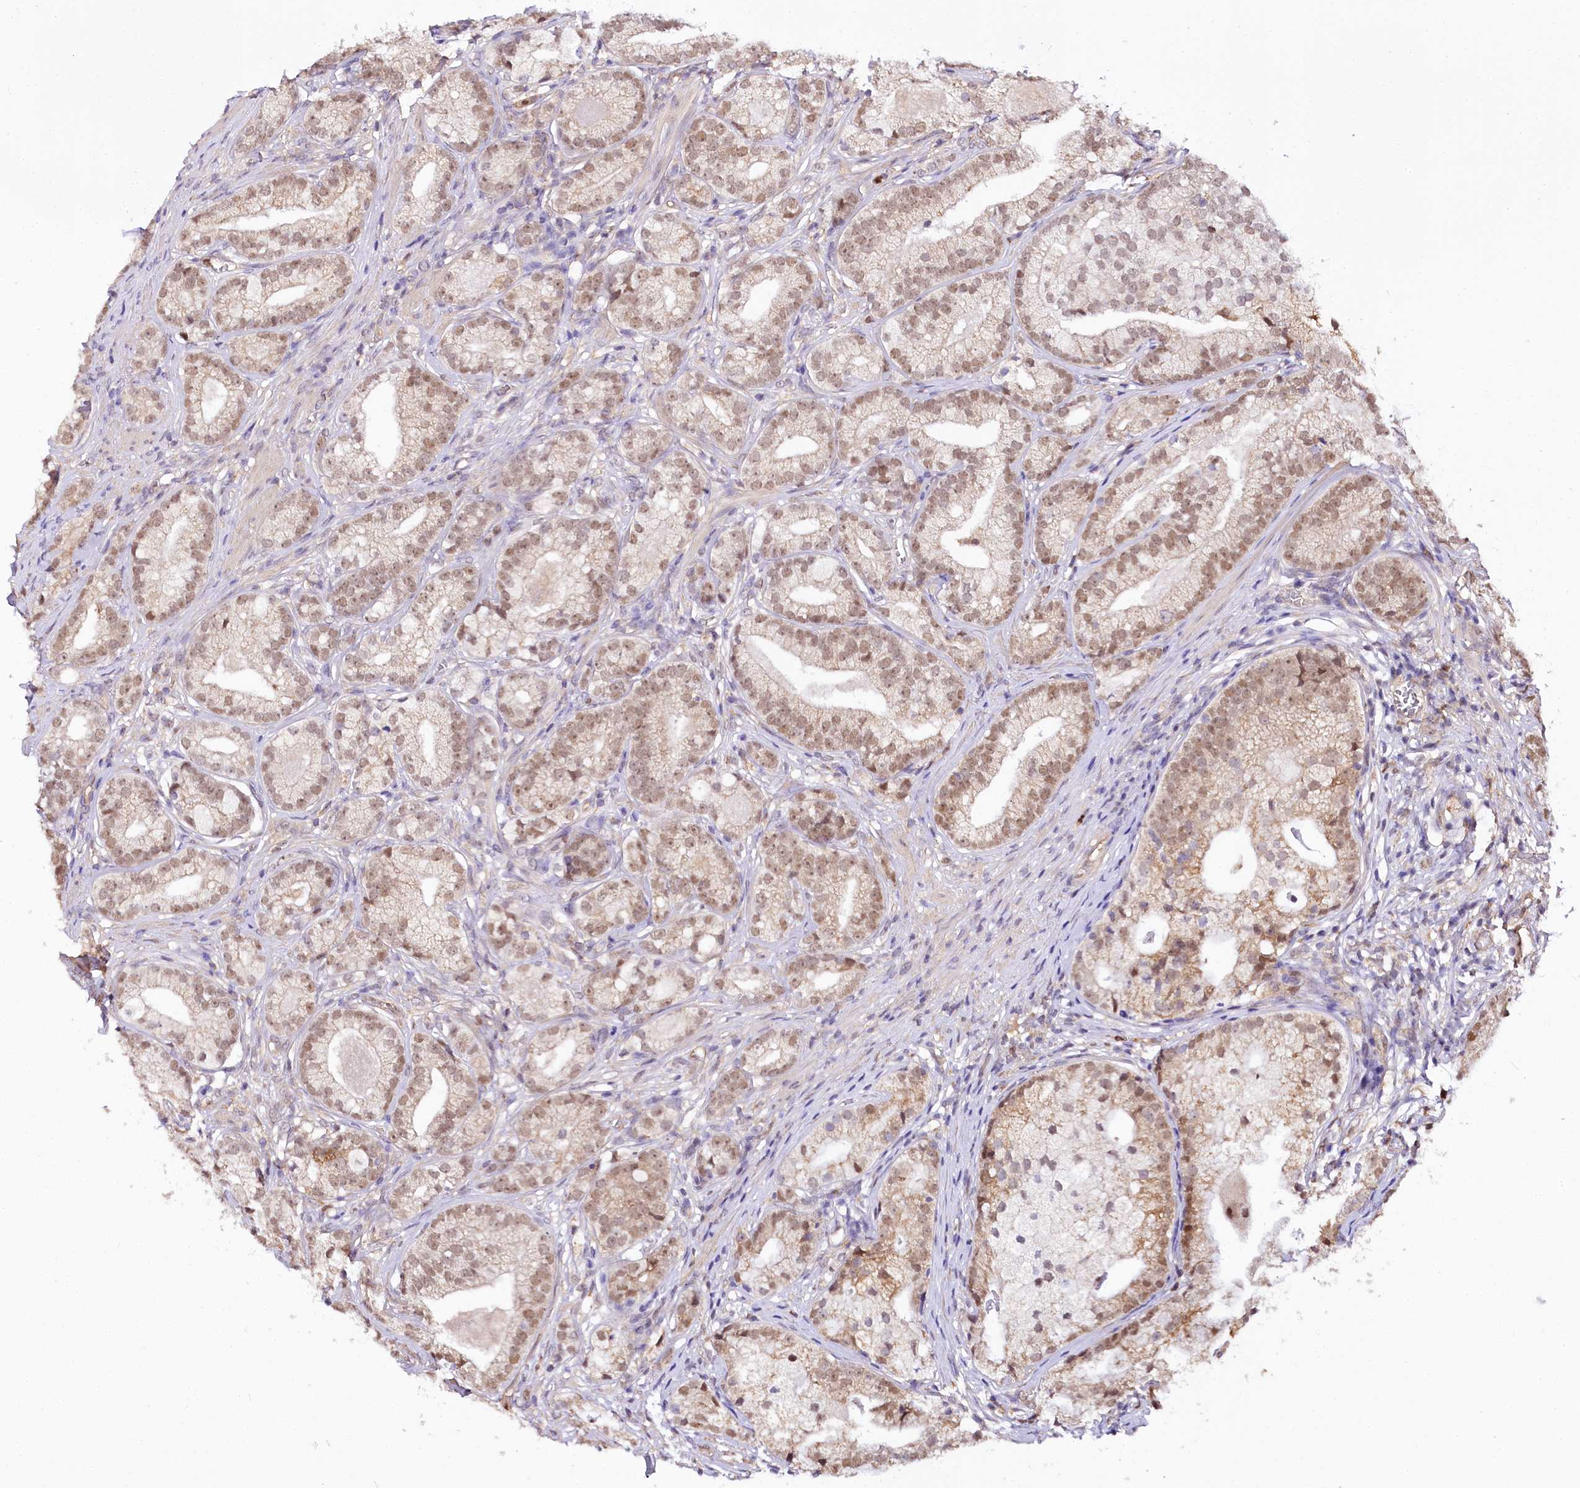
{"staining": {"intensity": "moderate", "quantity": "25%-75%", "location": "cytoplasmic/membranous,nuclear"}, "tissue": "prostate cancer", "cell_type": "Tumor cells", "image_type": "cancer", "snomed": [{"axis": "morphology", "description": "Adenocarcinoma, High grade"}, {"axis": "topography", "description": "Prostate"}], "caption": "Moderate cytoplasmic/membranous and nuclear positivity is seen in approximately 25%-75% of tumor cells in prostate adenocarcinoma (high-grade). The staining was performed using DAB, with brown indicating positive protein expression. Nuclei are stained blue with hematoxylin.", "gene": "GNL3L", "patient": {"sex": "male", "age": 69}}